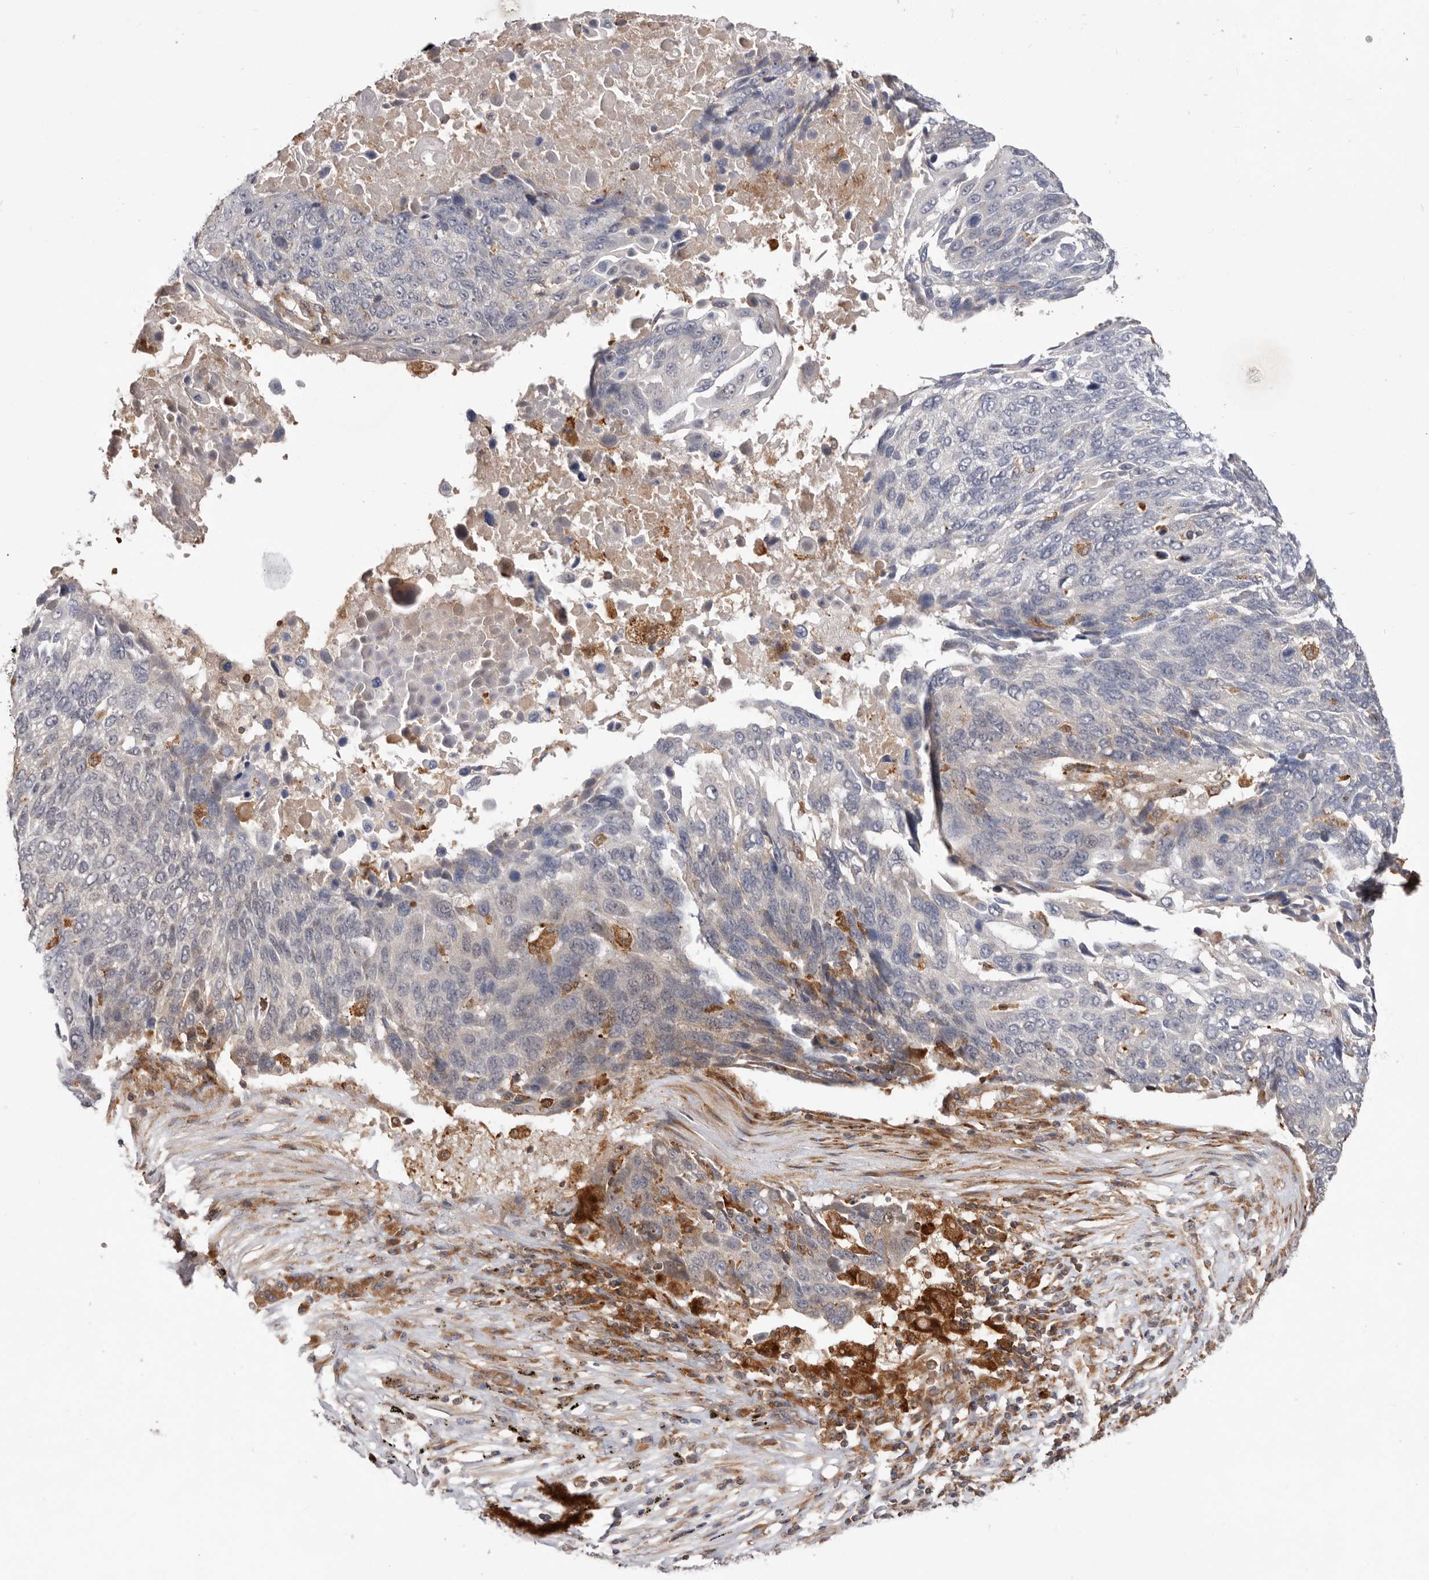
{"staining": {"intensity": "negative", "quantity": "none", "location": "none"}, "tissue": "lung cancer", "cell_type": "Tumor cells", "image_type": "cancer", "snomed": [{"axis": "morphology", "description": "Squamous cell carcinoma, NOS"}, {"axis": "topography", "description": "Lung"}], "caption": "Histopathology image shows no protein staining in tumor cells of lung cancer (squamous cell carcinoma) tissue.", "gene": "RNF213", "patient": {"sex": "male", "age": 66}}